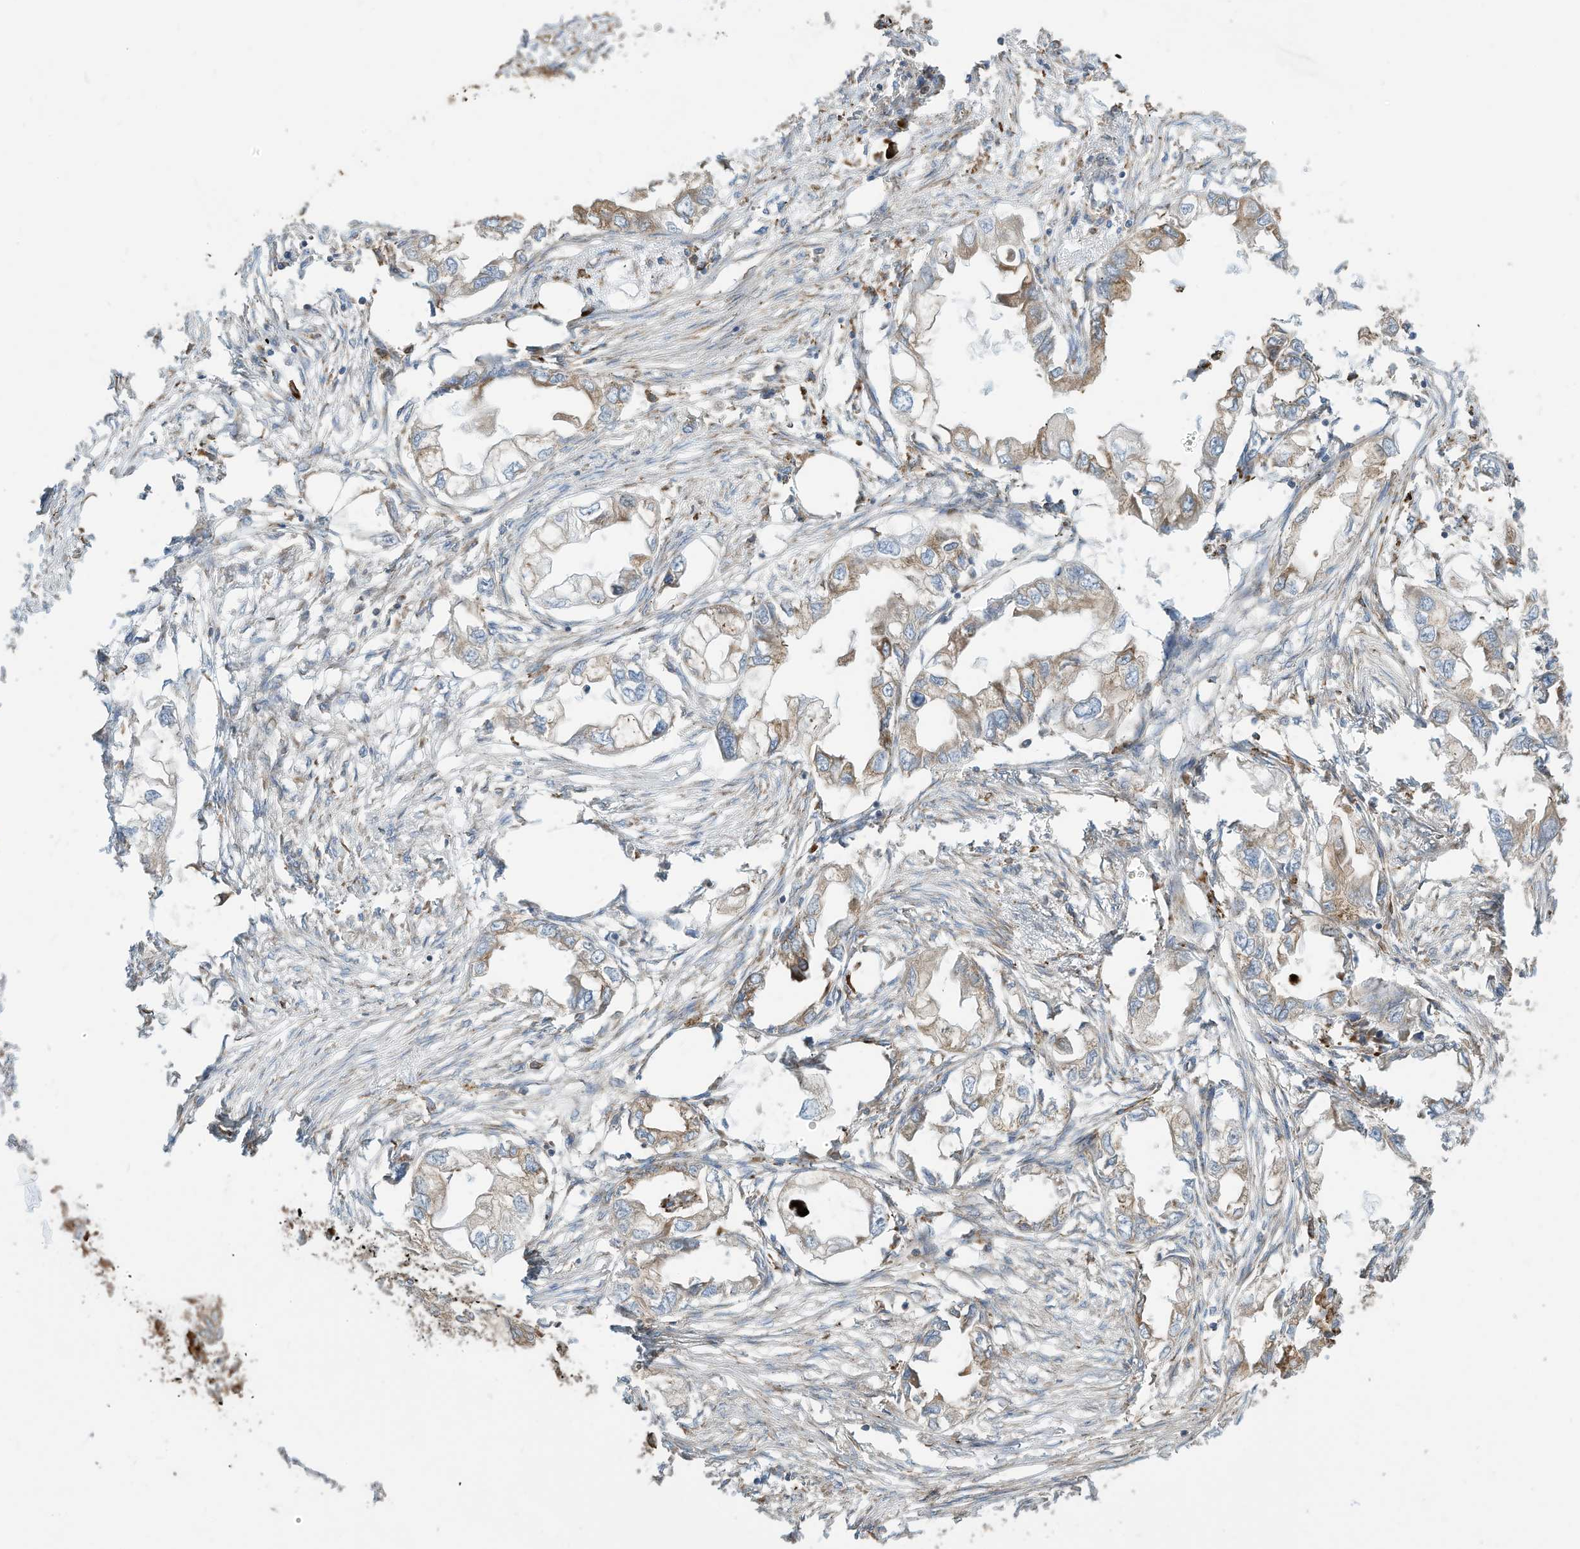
{"staining": {"intensity": "weak", "quantity": "25%-75%", "location": "cytoplasmic/membranous"}, "tissue": "endometrial cancer", "cell_type": "Tumor cells", "image_type": "cancer", "snomed": [{"axis": "morphology", "description": "Adenocarcinoma, NOS"}, {"axis": "morphology", "description": "Adenocarcinoma, metastatic, NOS"}, {"axis": "topography", "description": "Adipose tissue"}, {"axis": "topography", "description": "Endometrium"}], "caption": "Immunohistochemistry (IHC) staining of endometrial cancer (adenocarcinoma), which reveals low levels of weak cytoplasmic/membranous positivity in about 25%-75% of tumor cells indicating weak cytoplasmic/membranous protein expression. The staining was performed using DAB (brown) for protein detection and nuclei were counterstained in hematoxylin (blue).", "gene": "TRNAU1AP", "patient": {"sex": "female", "age": 67}}